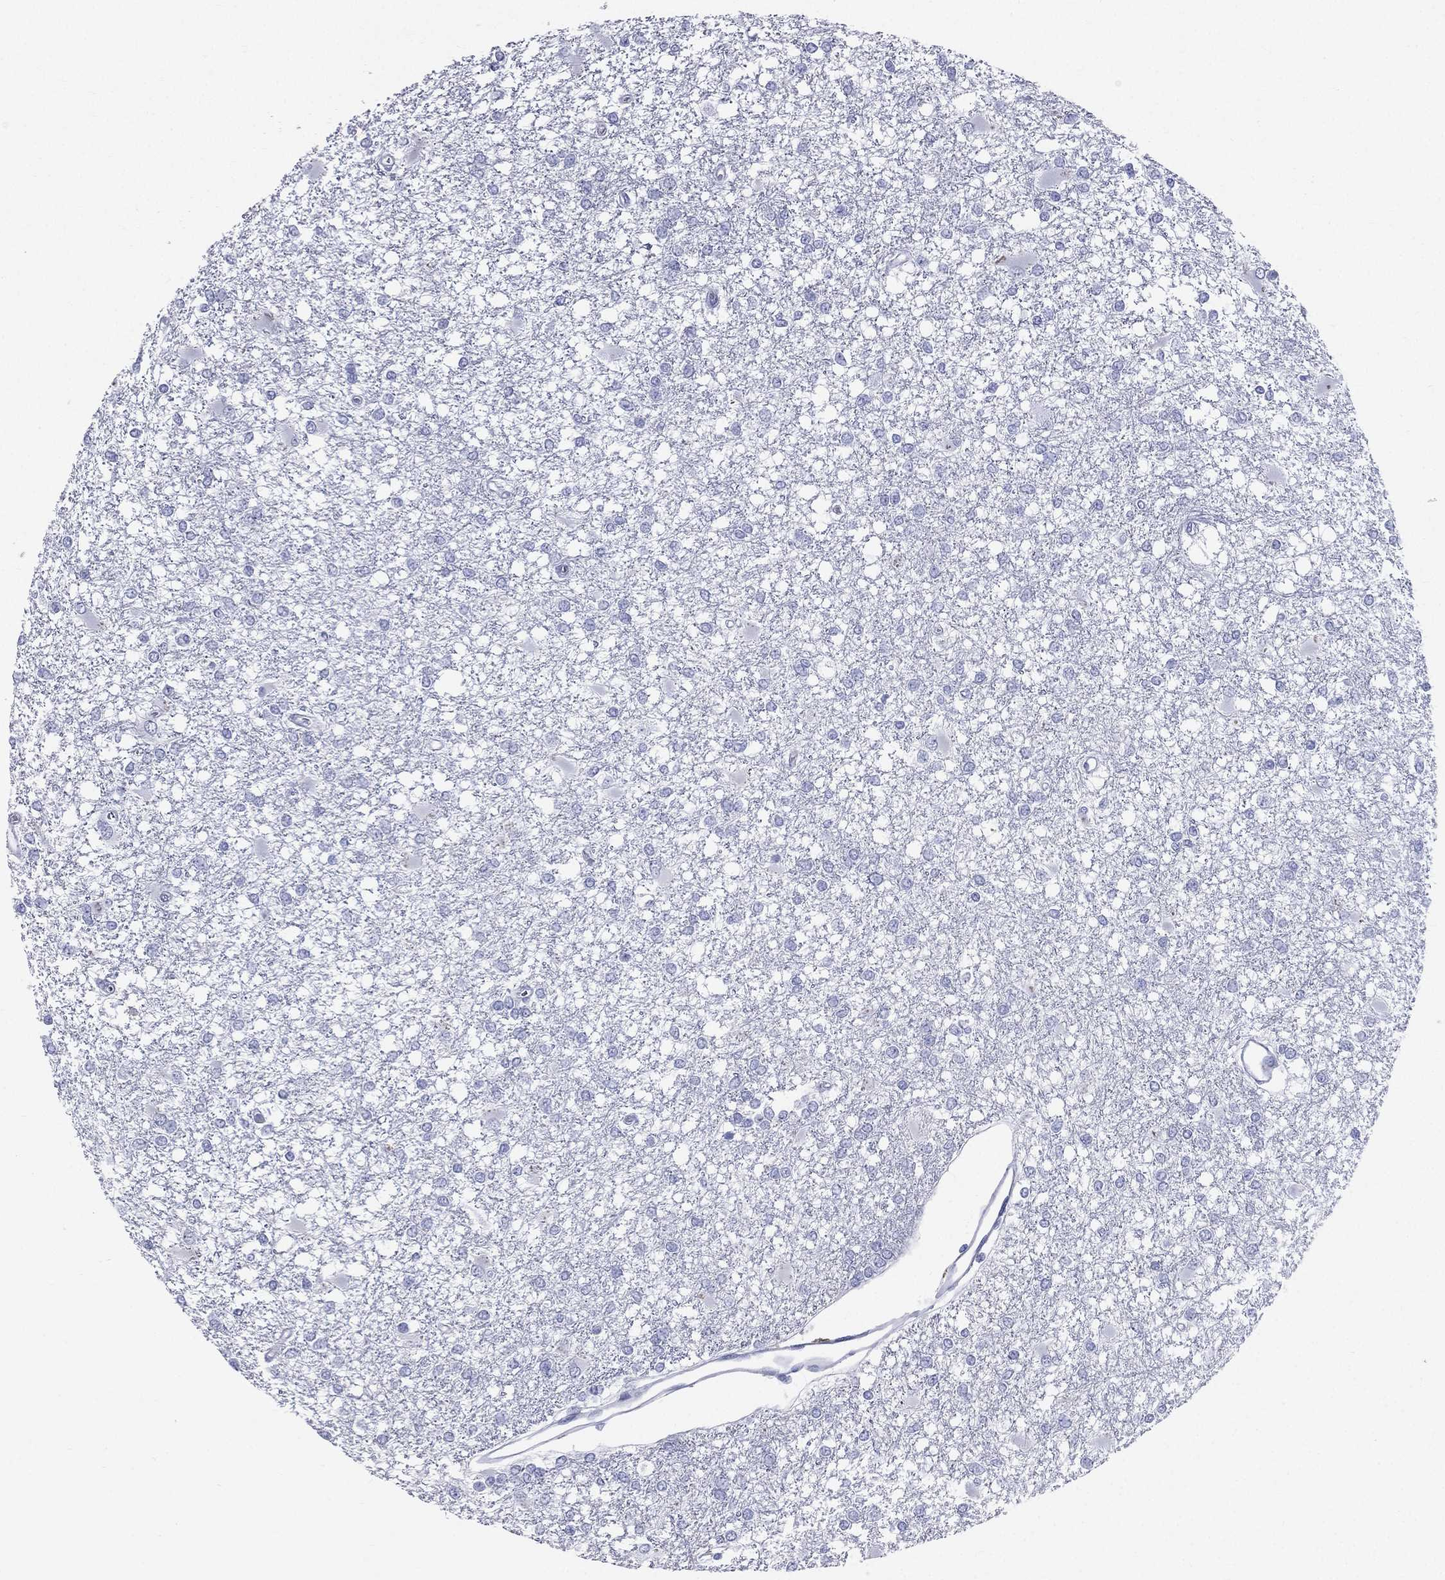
{"staining": {"intensity": "negative", "quantity": "none", "location": "none"}, "tissue": "glioma", "cell_type": "Tumor cells", "image_type": "cancer", "snomed": [{"axis": "morphology", "description": "Glioma, malignant, High grade"}, {"axis": "topography", "description": "Cerebral cortex"}], "caption": "This is an IHC photomicrograph of malignant glioma (high-grade). There is no expression in tumor cells.", "gene": "HP", "patient": {"sex": "male", "age": 79}}